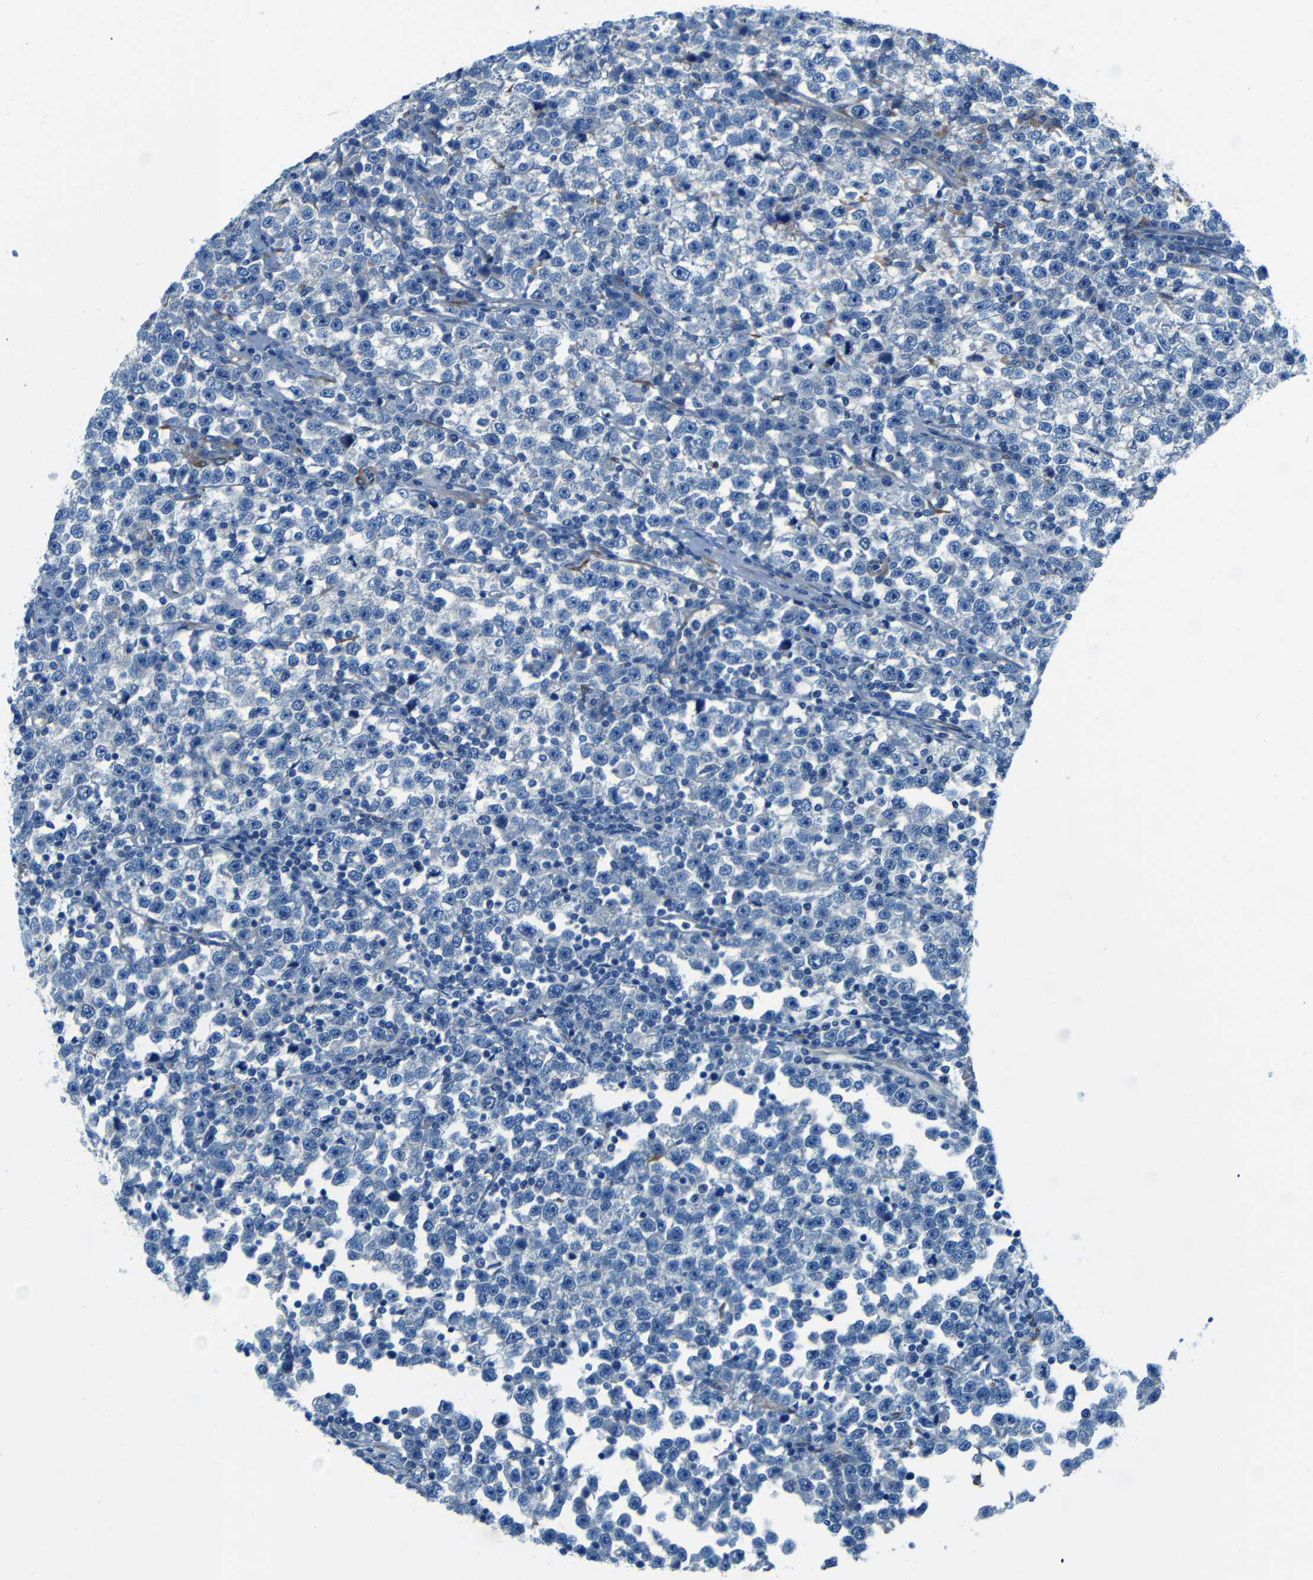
{"staining": {"intensity": "negative", "quantity": "none", "location": "none"}, "tissue": "testis cancer", "cell_type": "Tumor cells", "image_type": "cancer", "snomed": [{"axis": "morphology", "description": "Seminoma, NOS"}, {"axis": "topography", "description": "Testis"}], "caption": "DAB immunohistochemical staining of testis cancer (seminoma) shows no significant positivity in tumor cells.", "gene": "MAP2", "patient": {"sex": "male", "age": 43}}